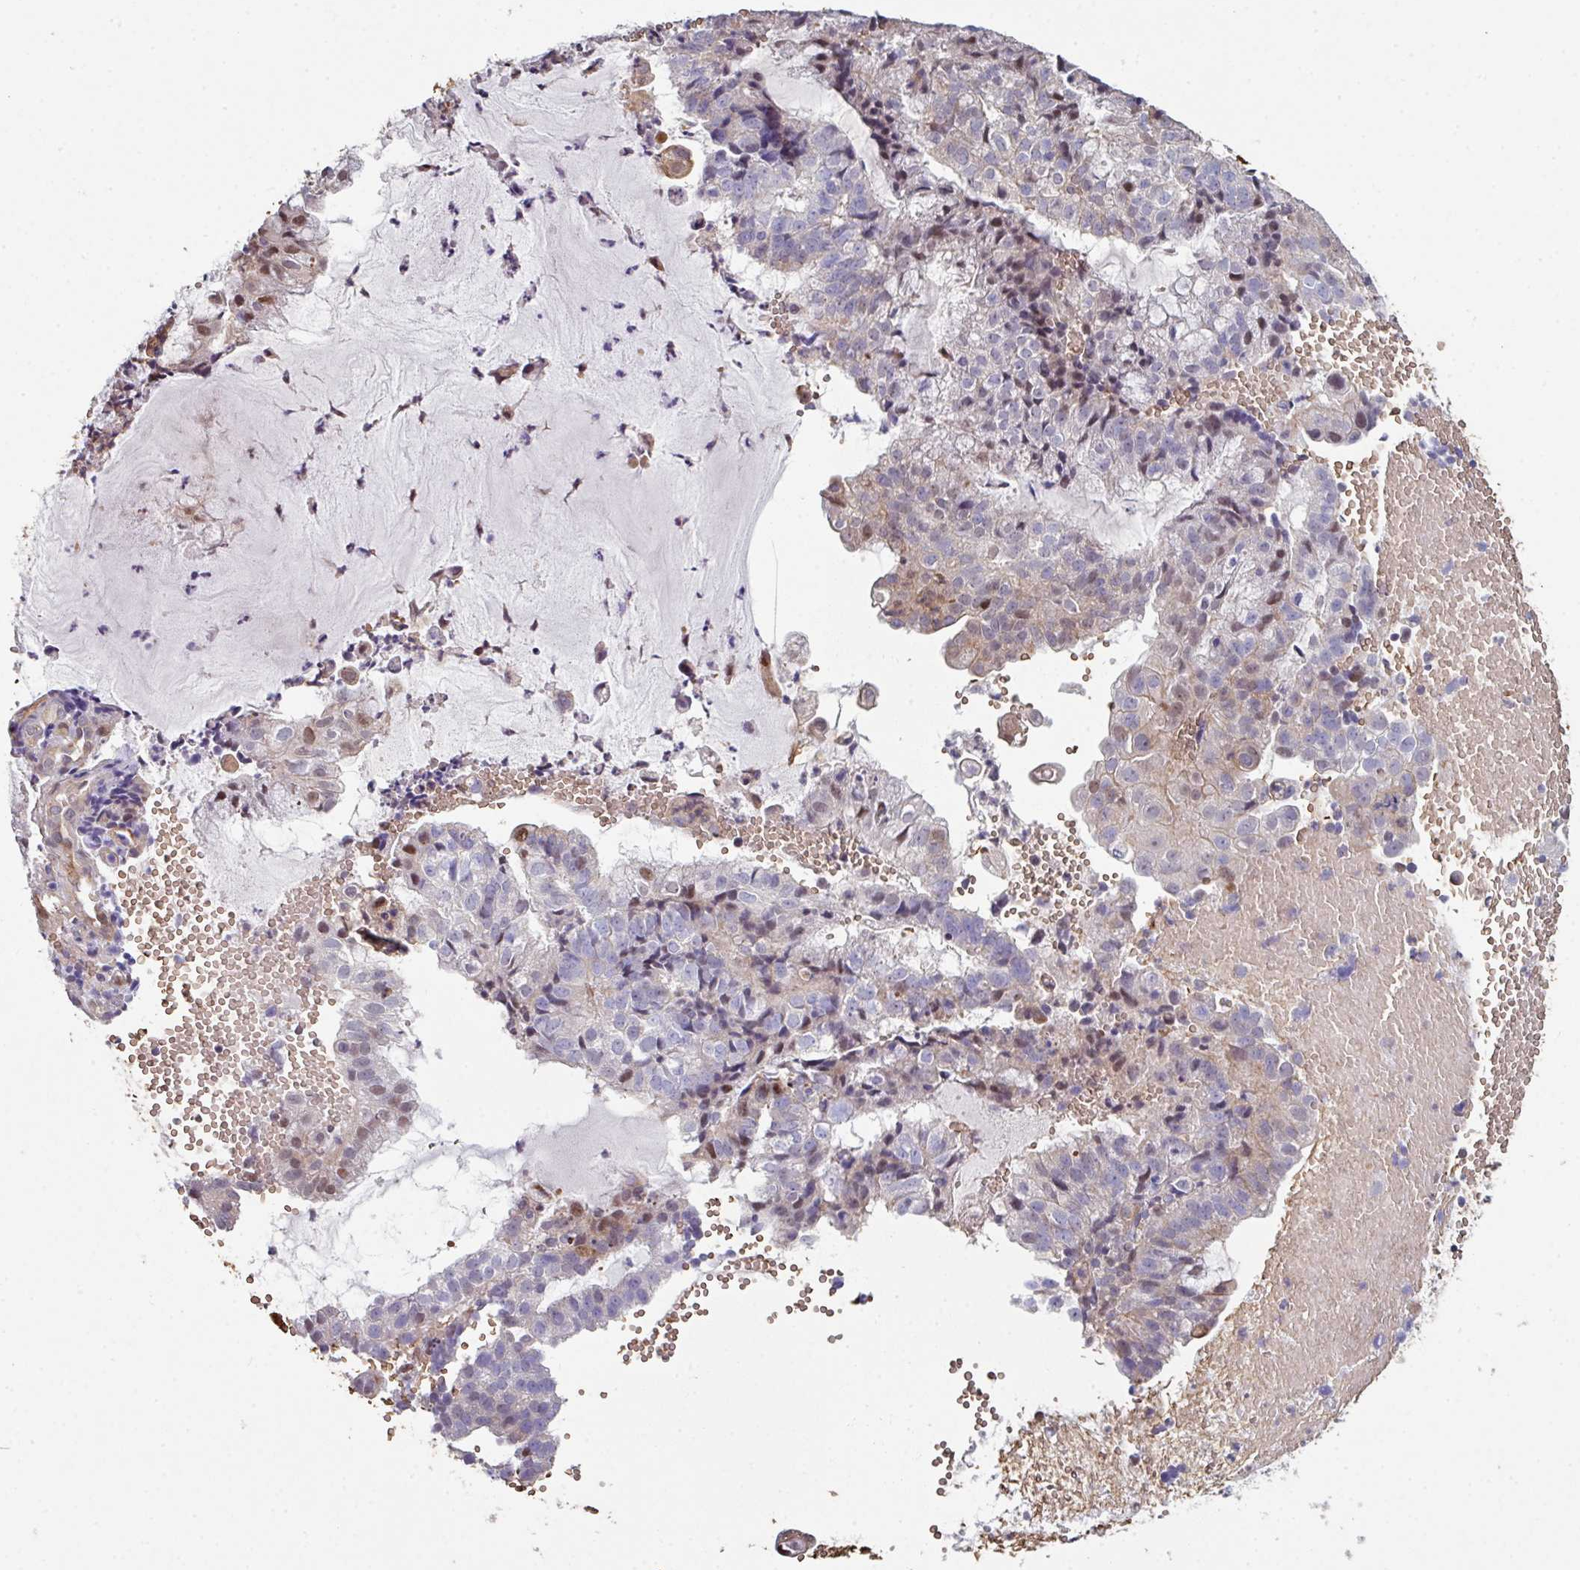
{"staining": {"intensity": "negative", "quantity": "none", "location": "none"}, "tissue": "endometrial cancer", "cell_type": "Tumor cells", "image_type": "cancer", "snomed": [{"axis": "morphology", "description": "Adenocarcinoma, NOS"}, {"axis": "topography", "description": "Endometrium"}], "caption": "The immunohistochemistry image has no significant positivity in tumor cells of adenocarcinoma (endometrial) tissue.", "gene": "ANO9", "patient": {"sex": "female", "age": 76}}